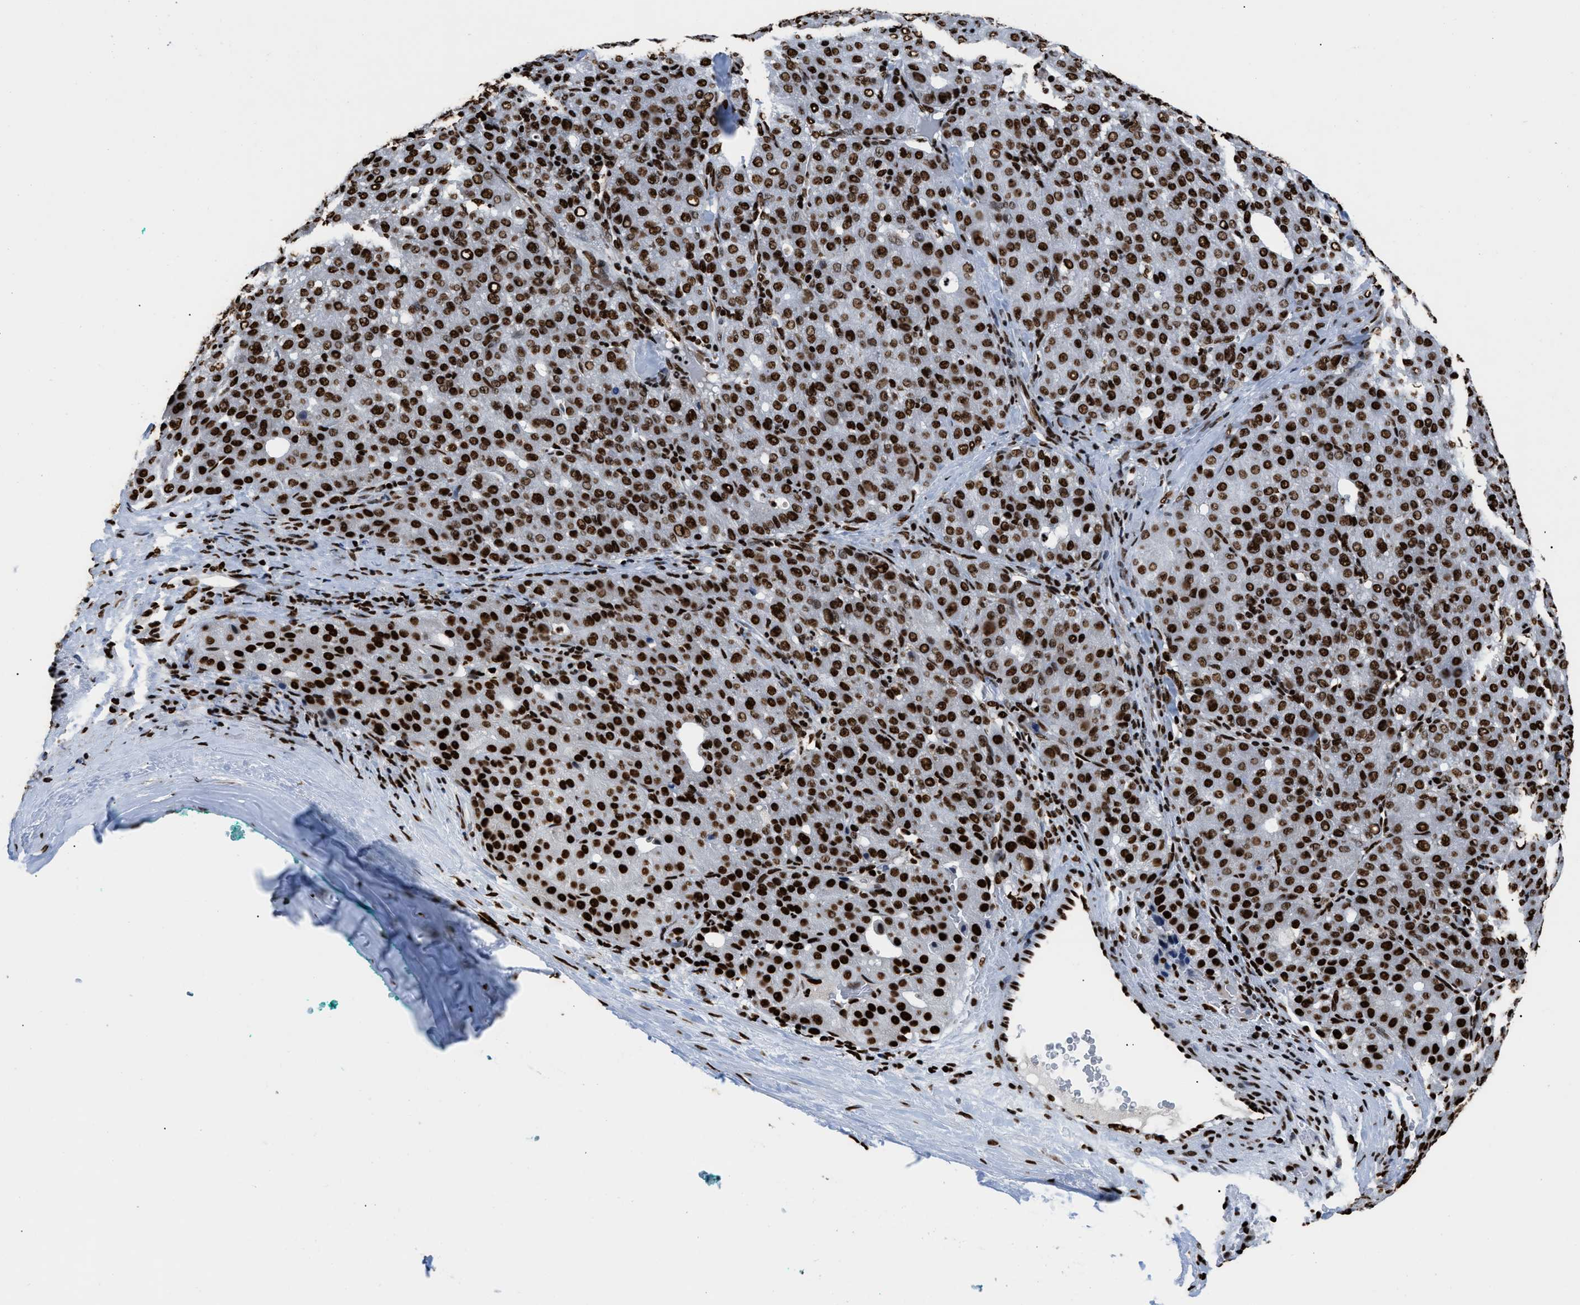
{"staining": {"intensity": "strong", "quantity": ">75%", "location": "nuclear"}, "tissue": "liver cancer", "cell_type": "Tumor cells", "image_type": "cancer", "snomed": [{"axis": "morphology", "description": "Carcinoma, Hepatocellular, NOS"}, {"axis": "topography", "description": "Liver"}], "caption": "Brown immunohistochemical staining in human liver cancer reveals strong nuclear expression in about >75% of tumor cells.", "gene": "HNRNPM", "patient": {"sex": "male", "age": 65}}